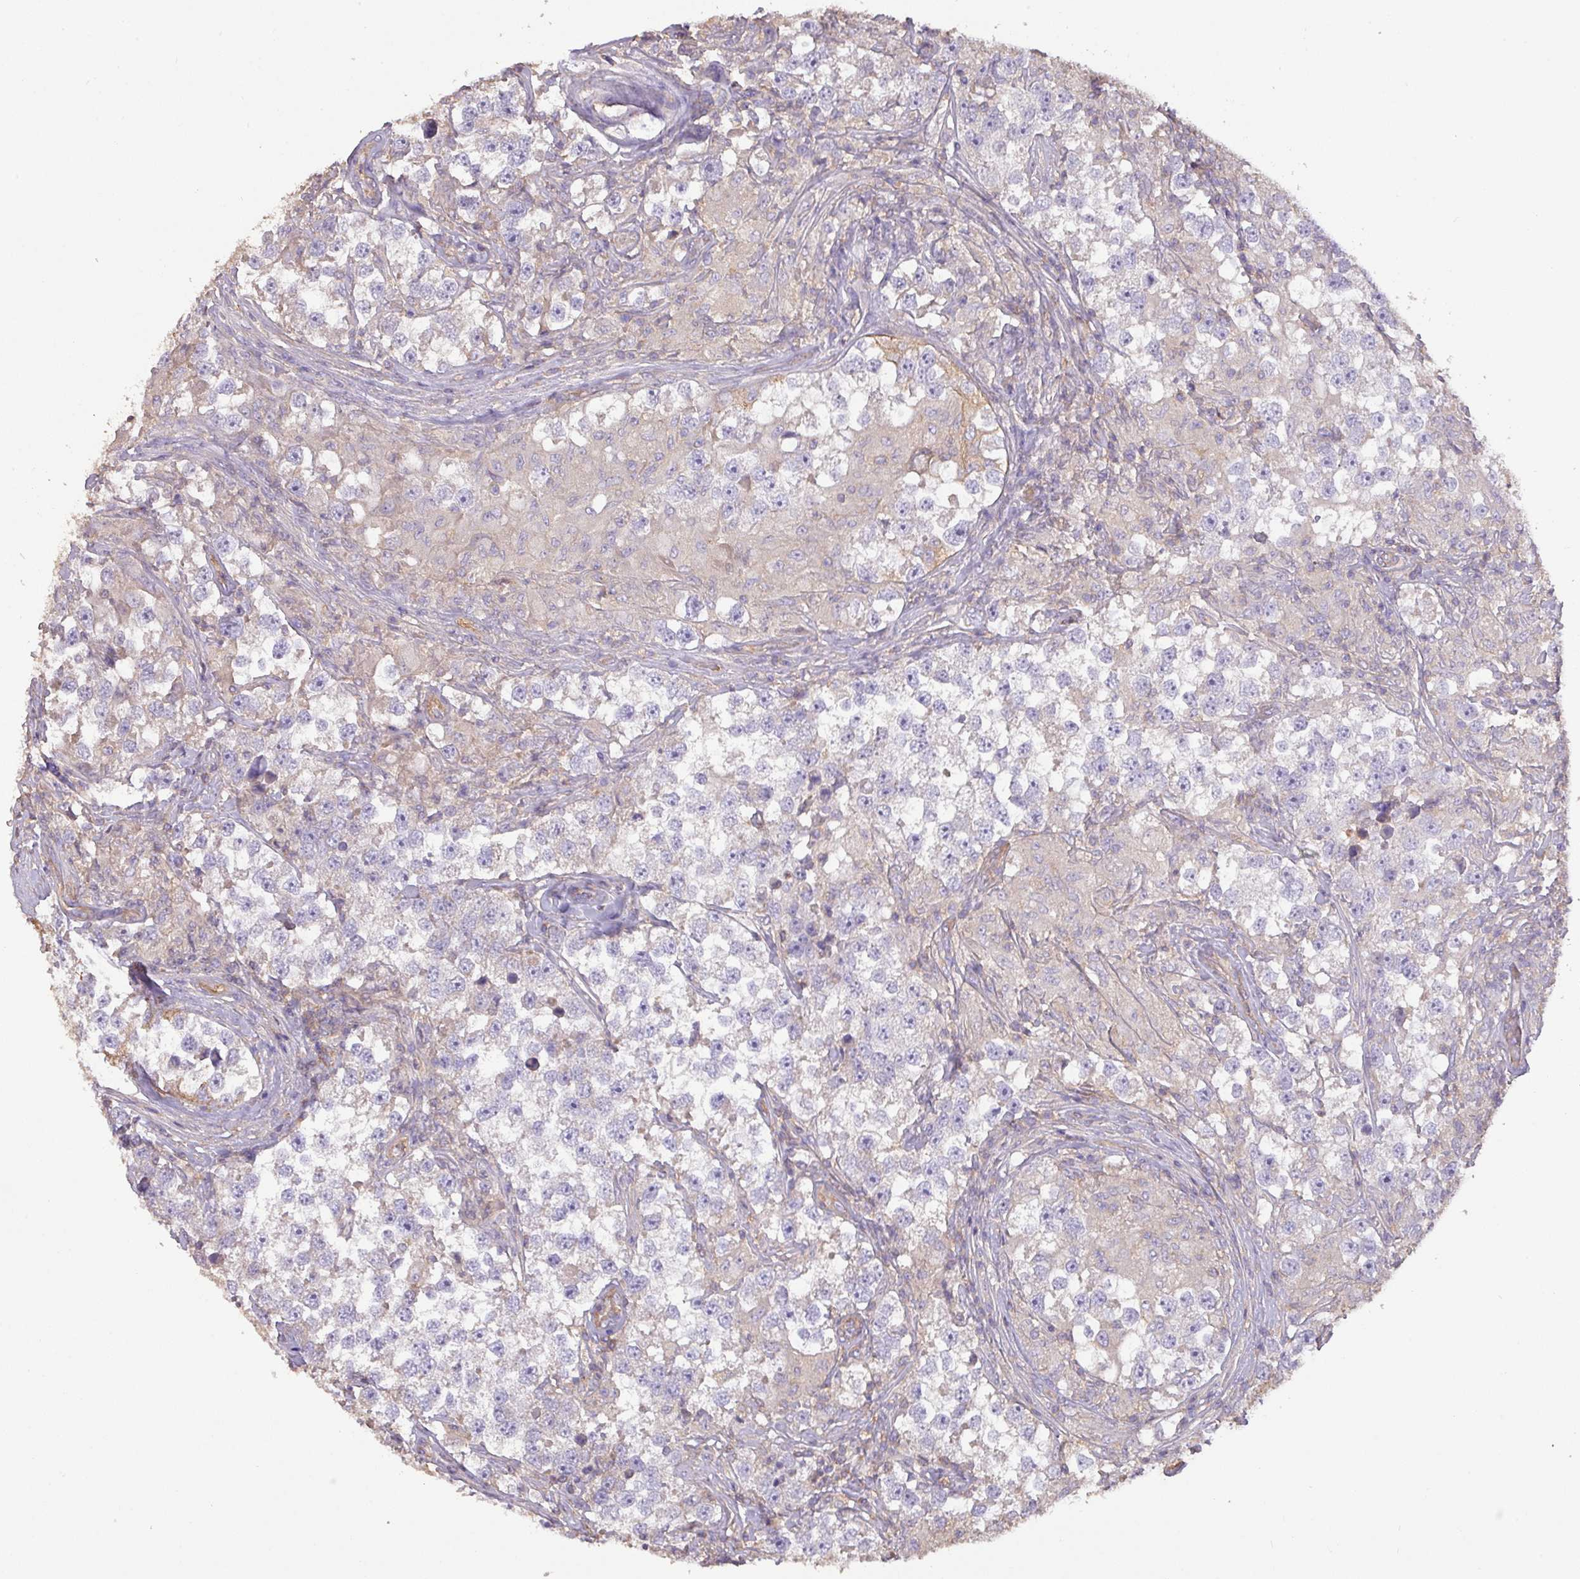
{"staining": {"intensity": "negative", "quantity": "none", "location": "none"}, "tissue": "testis cancer", "cell_type": "Tumor cells", "image_type": "cancer", "snomed": [{"axis": "morphology", "description": "Seminoma, NOS"}, {"axis": "topography", "description": "Testis"}], "caption": "High power microscopy image of an immunohistochemistry (IHC) histopathology image of testis cancer, revealing no significant positivity in tumor cells.", "gene": "CALML4", "patient": {"sex": "male", "age": 46}}